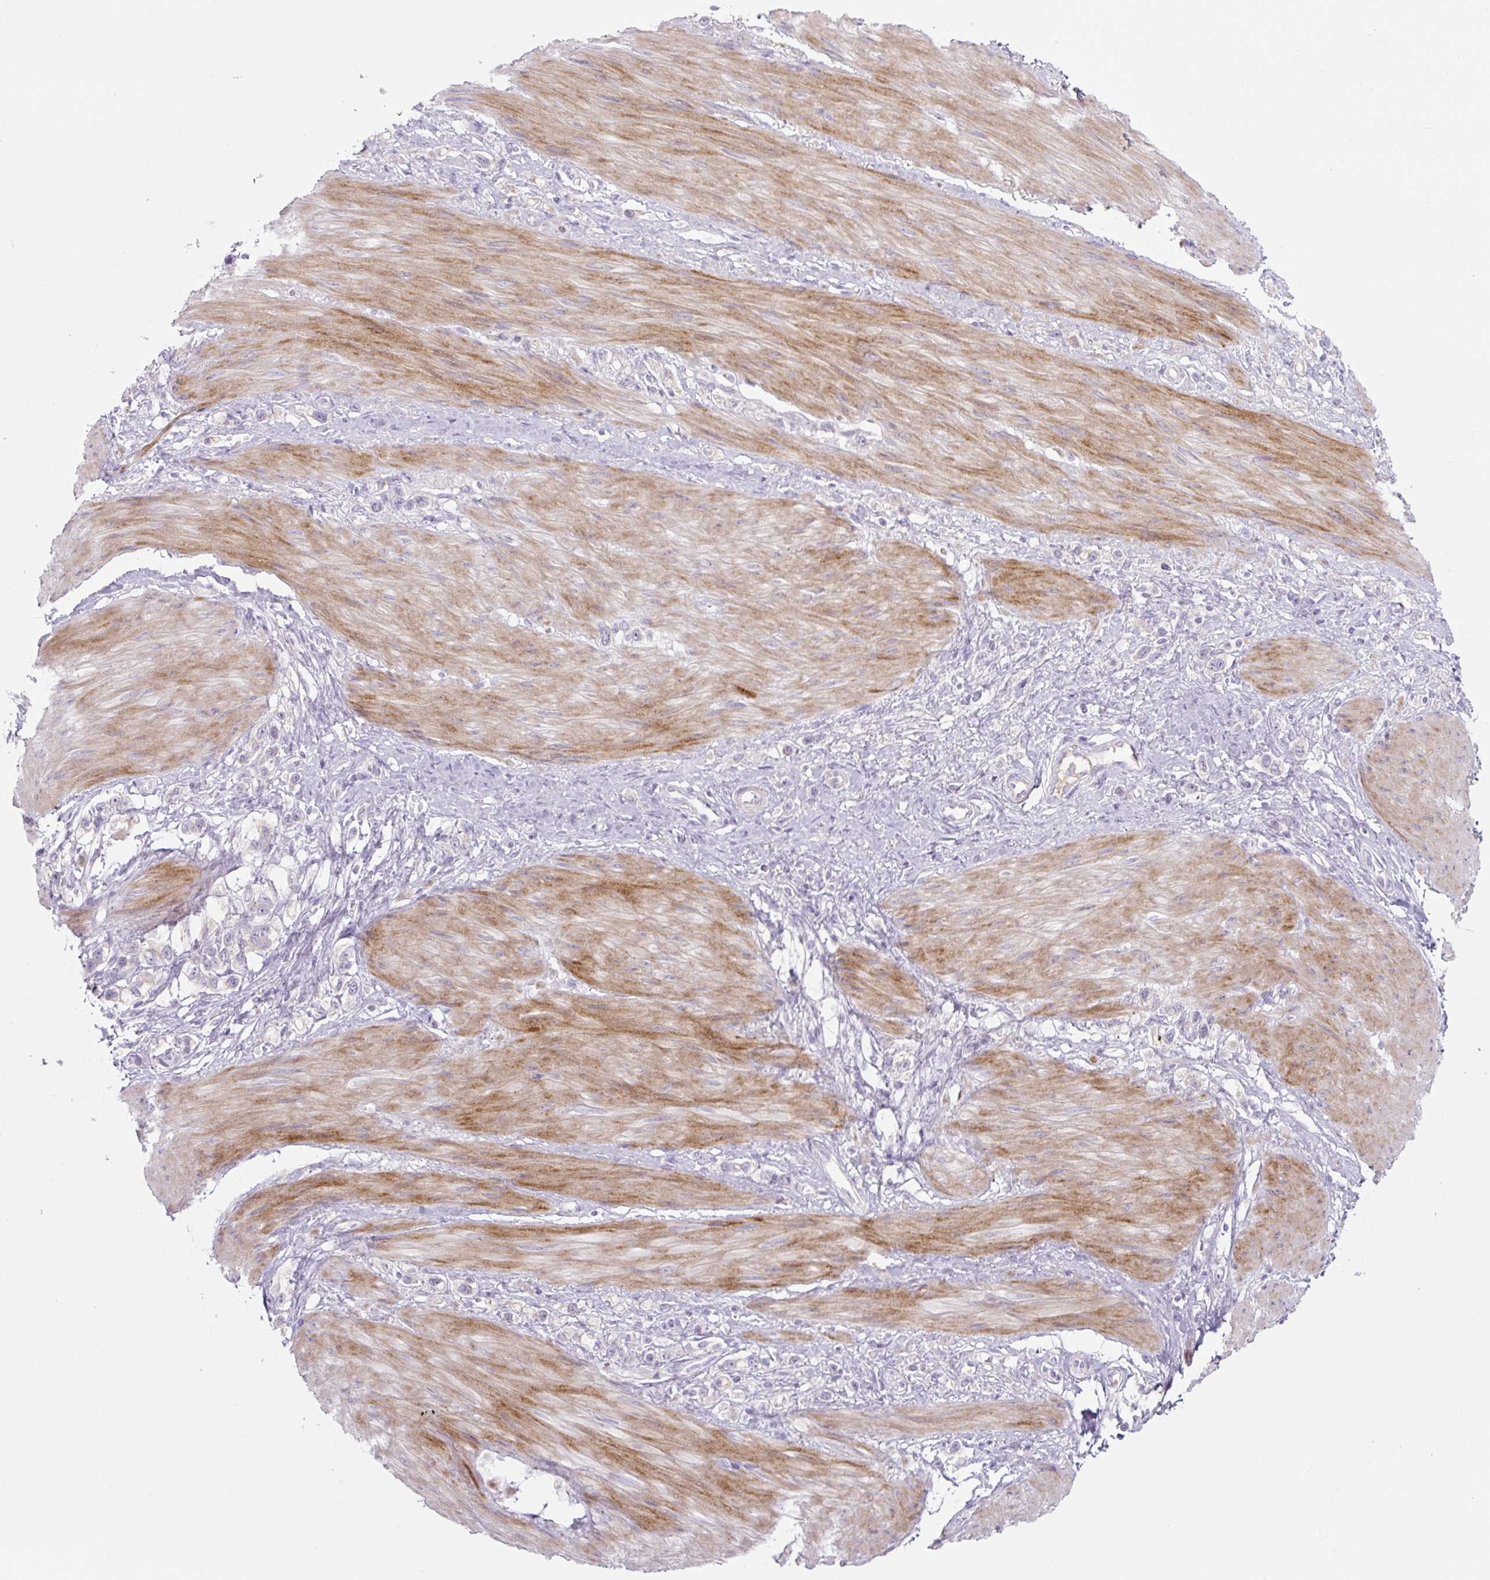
{"staining": {"intensity": "negative", "quantity": "none", "location": "none"}, "tissue": "stomach cancer", "cell_type": "Tumor cells", "image_type": "cancer", "snomed": [{"axis": "morphology", "description": "Adenocarcinoma, NOS"}, {"axis": "topography", "description": "Stomach"}], "caption": "Histopathology image shows no protein expression in tumor cells of stomach cancer (adenocarcinoma) tissue.", "gene": "PRM1", "patient": {"sex": "female", "age": 65}}